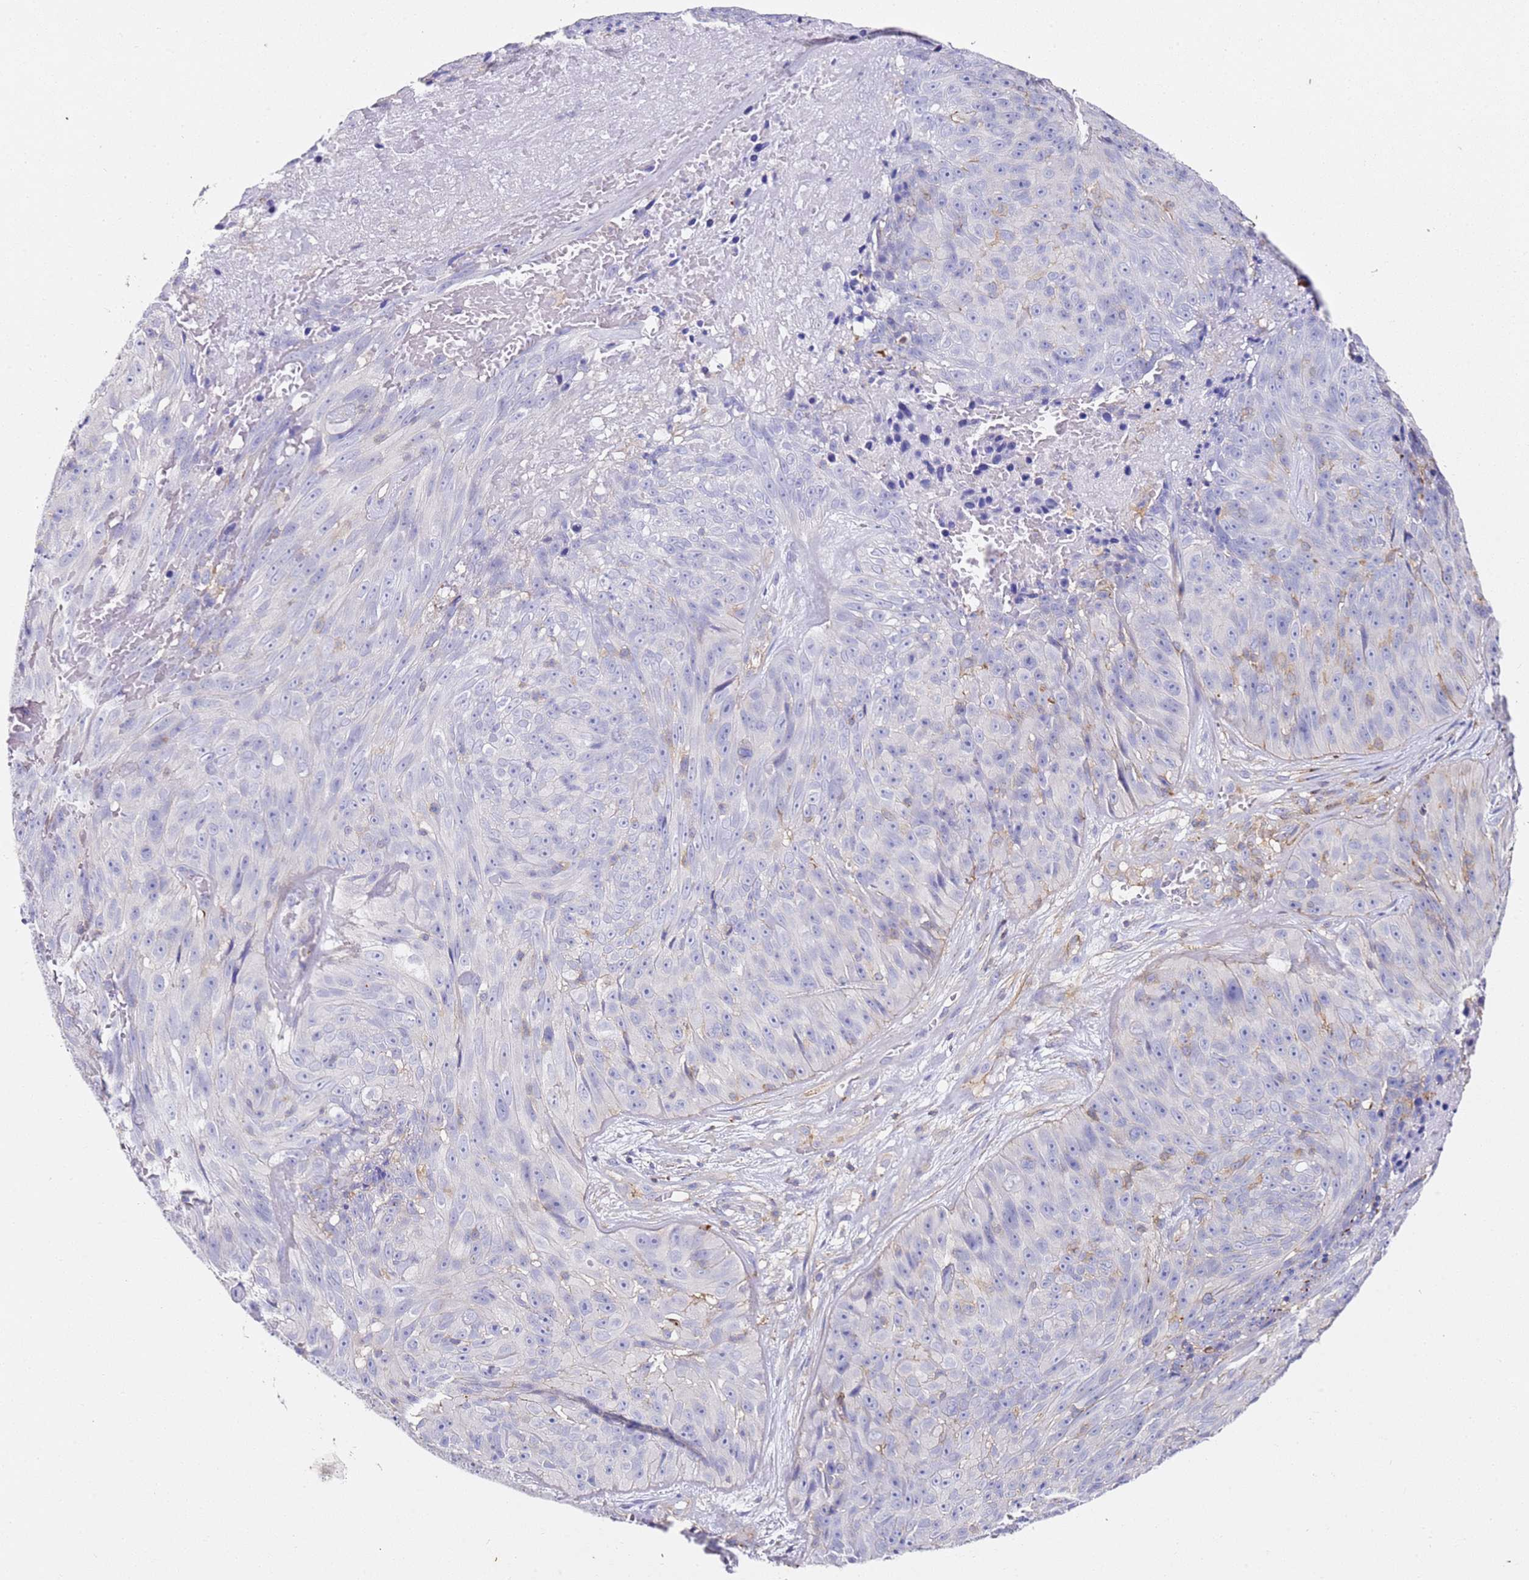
{"staining": {"intensity": "negative", "quantity": "none", "location": "none"}, "tissue": "skin cancer", "cell_type": "Tumor cells", "image_type": "cancer", "snomed": [{"axis": "morphology", "description": "Squamous cell carcinoma, NOS"}, {"axis": "topography", "description": "Skin"}], "caption": "There is no significant expression in tumor cells of skin squamous cell carcinoma.", "gene": "ZNF671", "patient": {"sex": "female", "age": 87}}